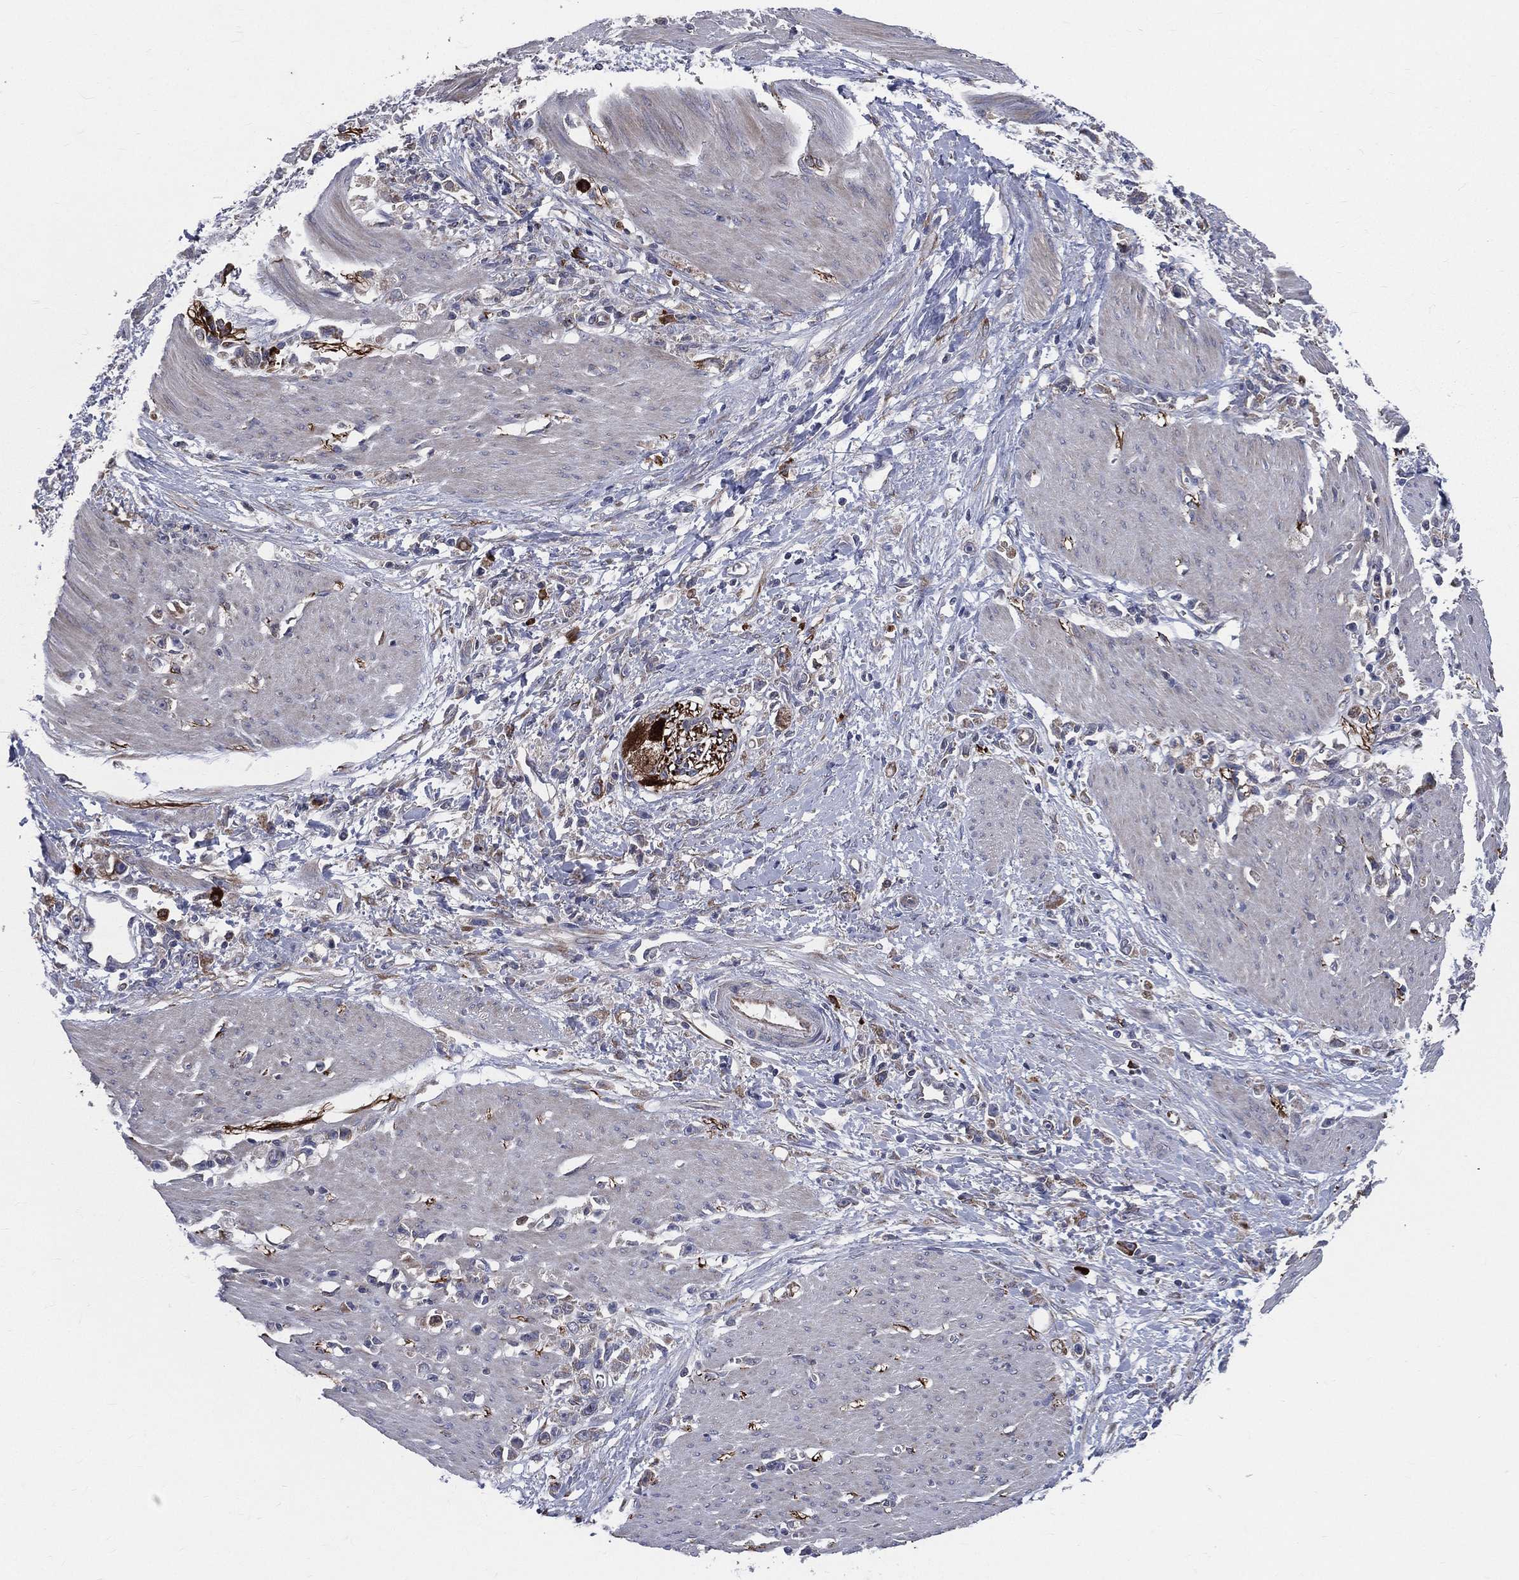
{"staining": {"intensity": "negative", "quantity": "none", "location": "none"}, "tissue": "stomach cancer", "cell_type": "Tumor cells", "image_type": "cancer", "snomed": [{"axis": "morphology", "description": "Adenocarcinoma, NOS"}, {"axis": "topography", "description": "Stomach"}], "caption": "Immunohistochemical staining of stomach cancer (adenocarcinoma) shows no significant positivity in tumor cells.", "gene": "CCDC159", "patient": {"sex": "female", "age": 59}}